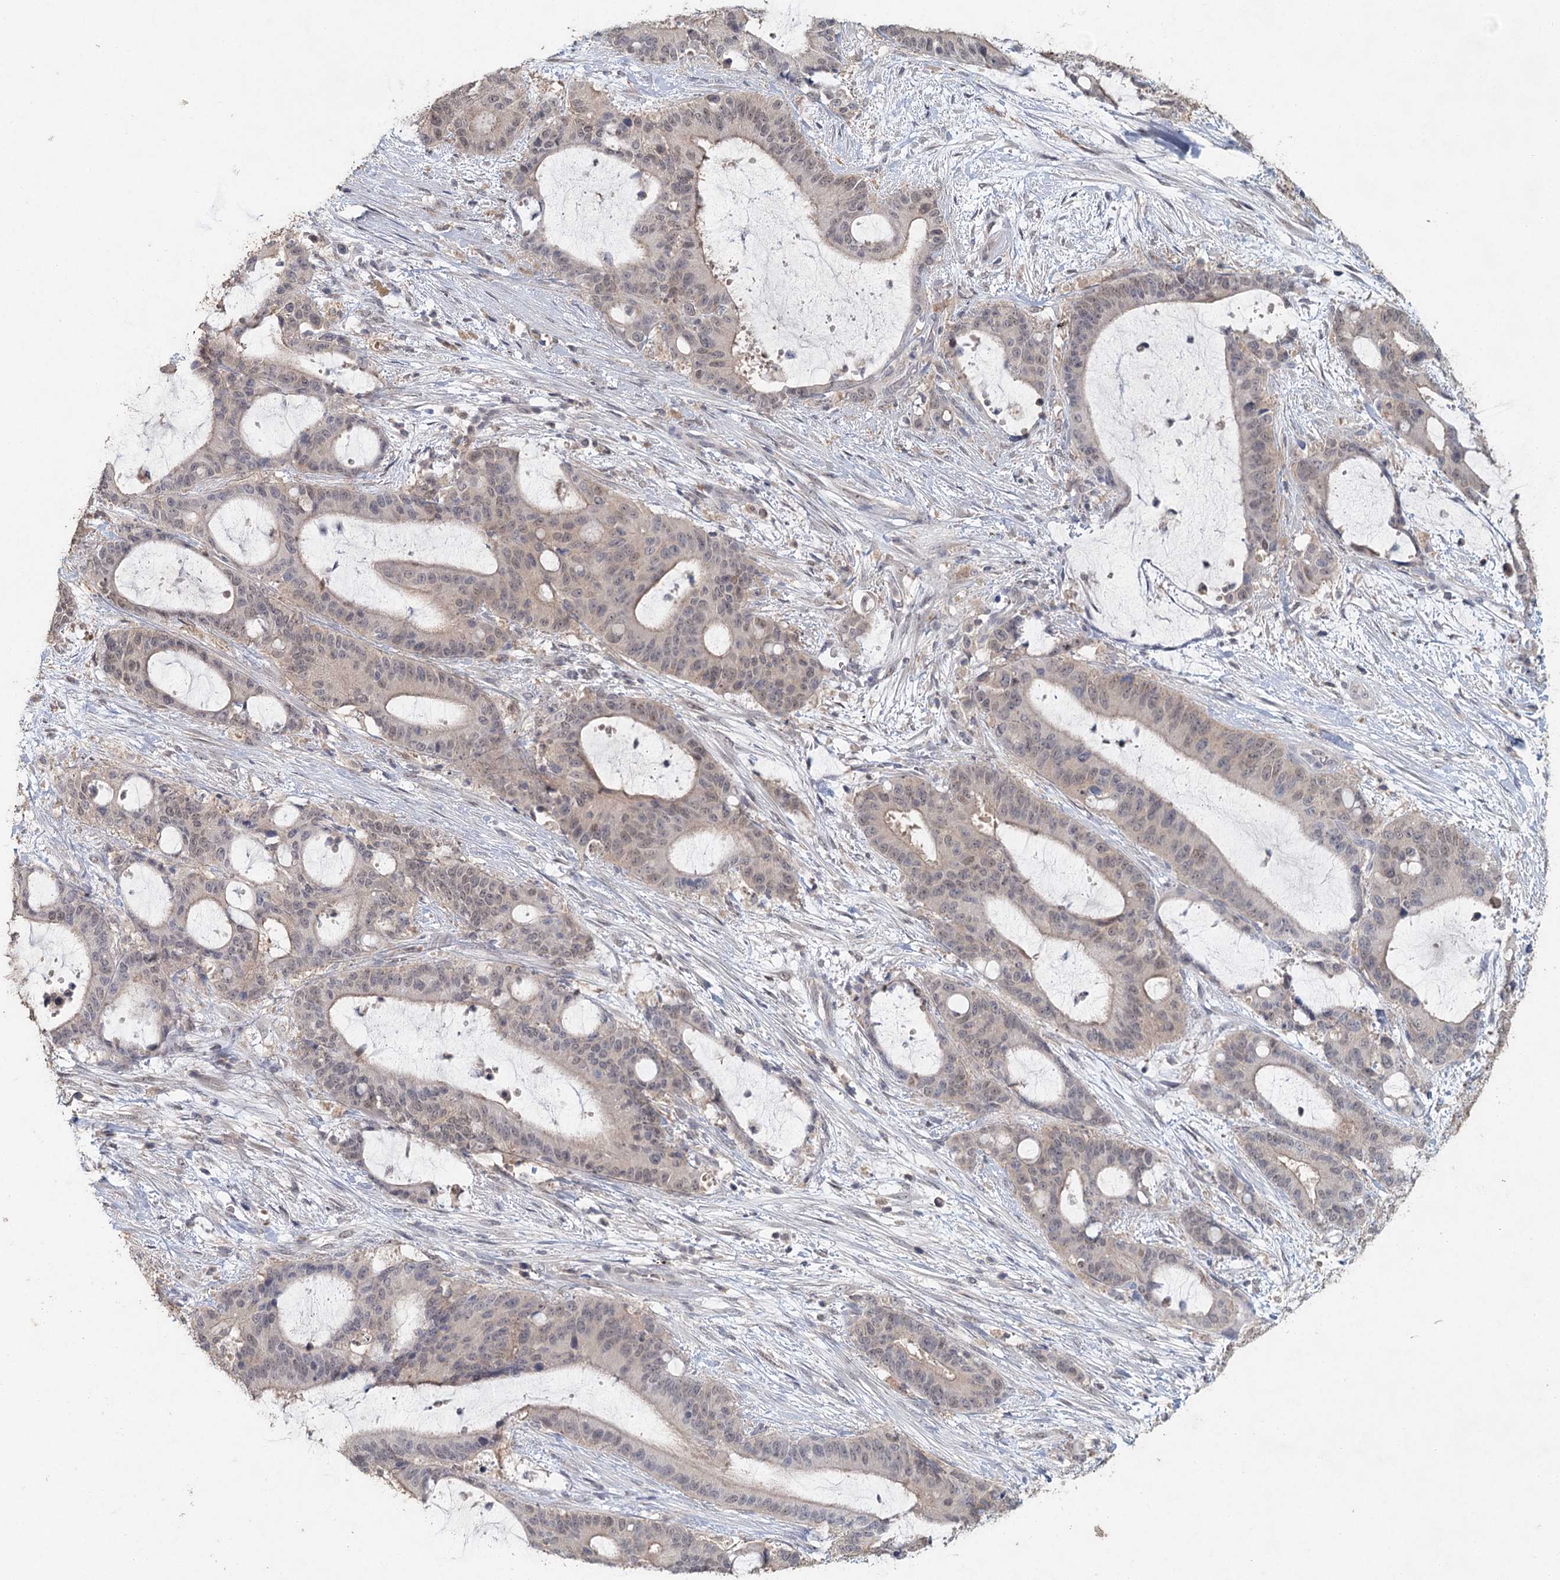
{"staining": {"intensity": "weak", "quantity": "<25%", "location": "nuclear"}, "tissue": "liver cancer", "cell_type": "Tumor cells", "image_type": "cancer", "snomed": [{"axis": "morphology", "description": "Normal tissue, NOS"}, {"axis": "morphology", "description": "Cholangiocarcinoma"}, {"axis": "topography", "description": "Liver"}, {"axis": "topography", "description": "Peripheral nerve tissue"}], "caption": "This is a micrograph of immunohistochemistry staining of liver cholangiocarcinoma, which shows no positivity in tumor cells.", "gene": "ADK", "patient": {"sex": "female", "age": 73}}